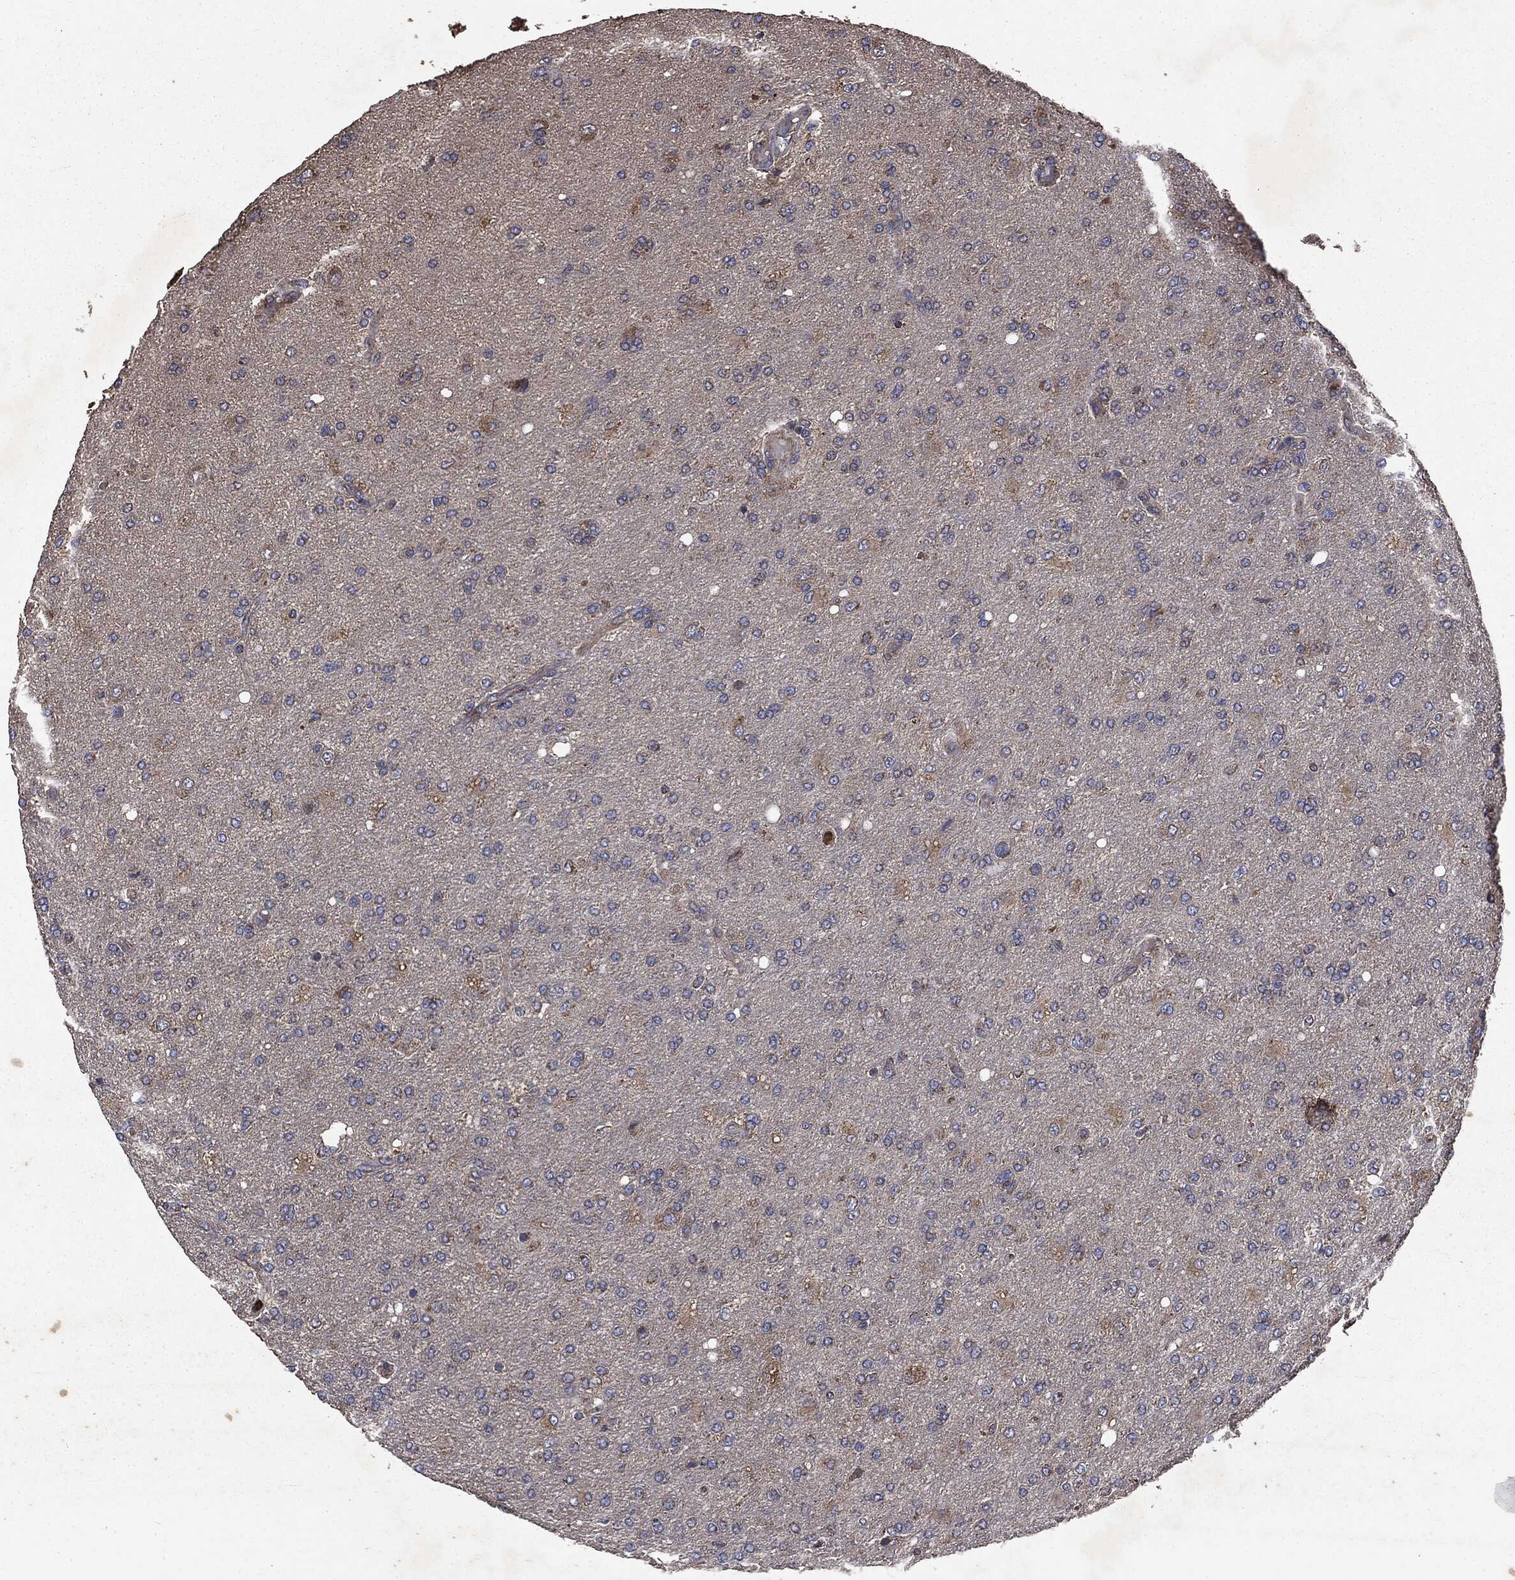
{"staining": {"intensity": "moderate", "quantity": "<25%", "location": "cytoplasmic/membranous"}, "tissue": "glioma", "cell_type": "Tumor cells", "image_type": "cancer", "snomed": [{"axis": "morphology", "description": "Glioma, malignant, High grade"}, {"axis": "topography", "description": "Cerebral cortex"}], "caption": "Moderate cytoplasmic/membranous positivity is present in about <25% of tumor cells in malignant glioma (high-grade).", "gene": "MAPK6", "patient": {"sex": "male", "age": 70}}